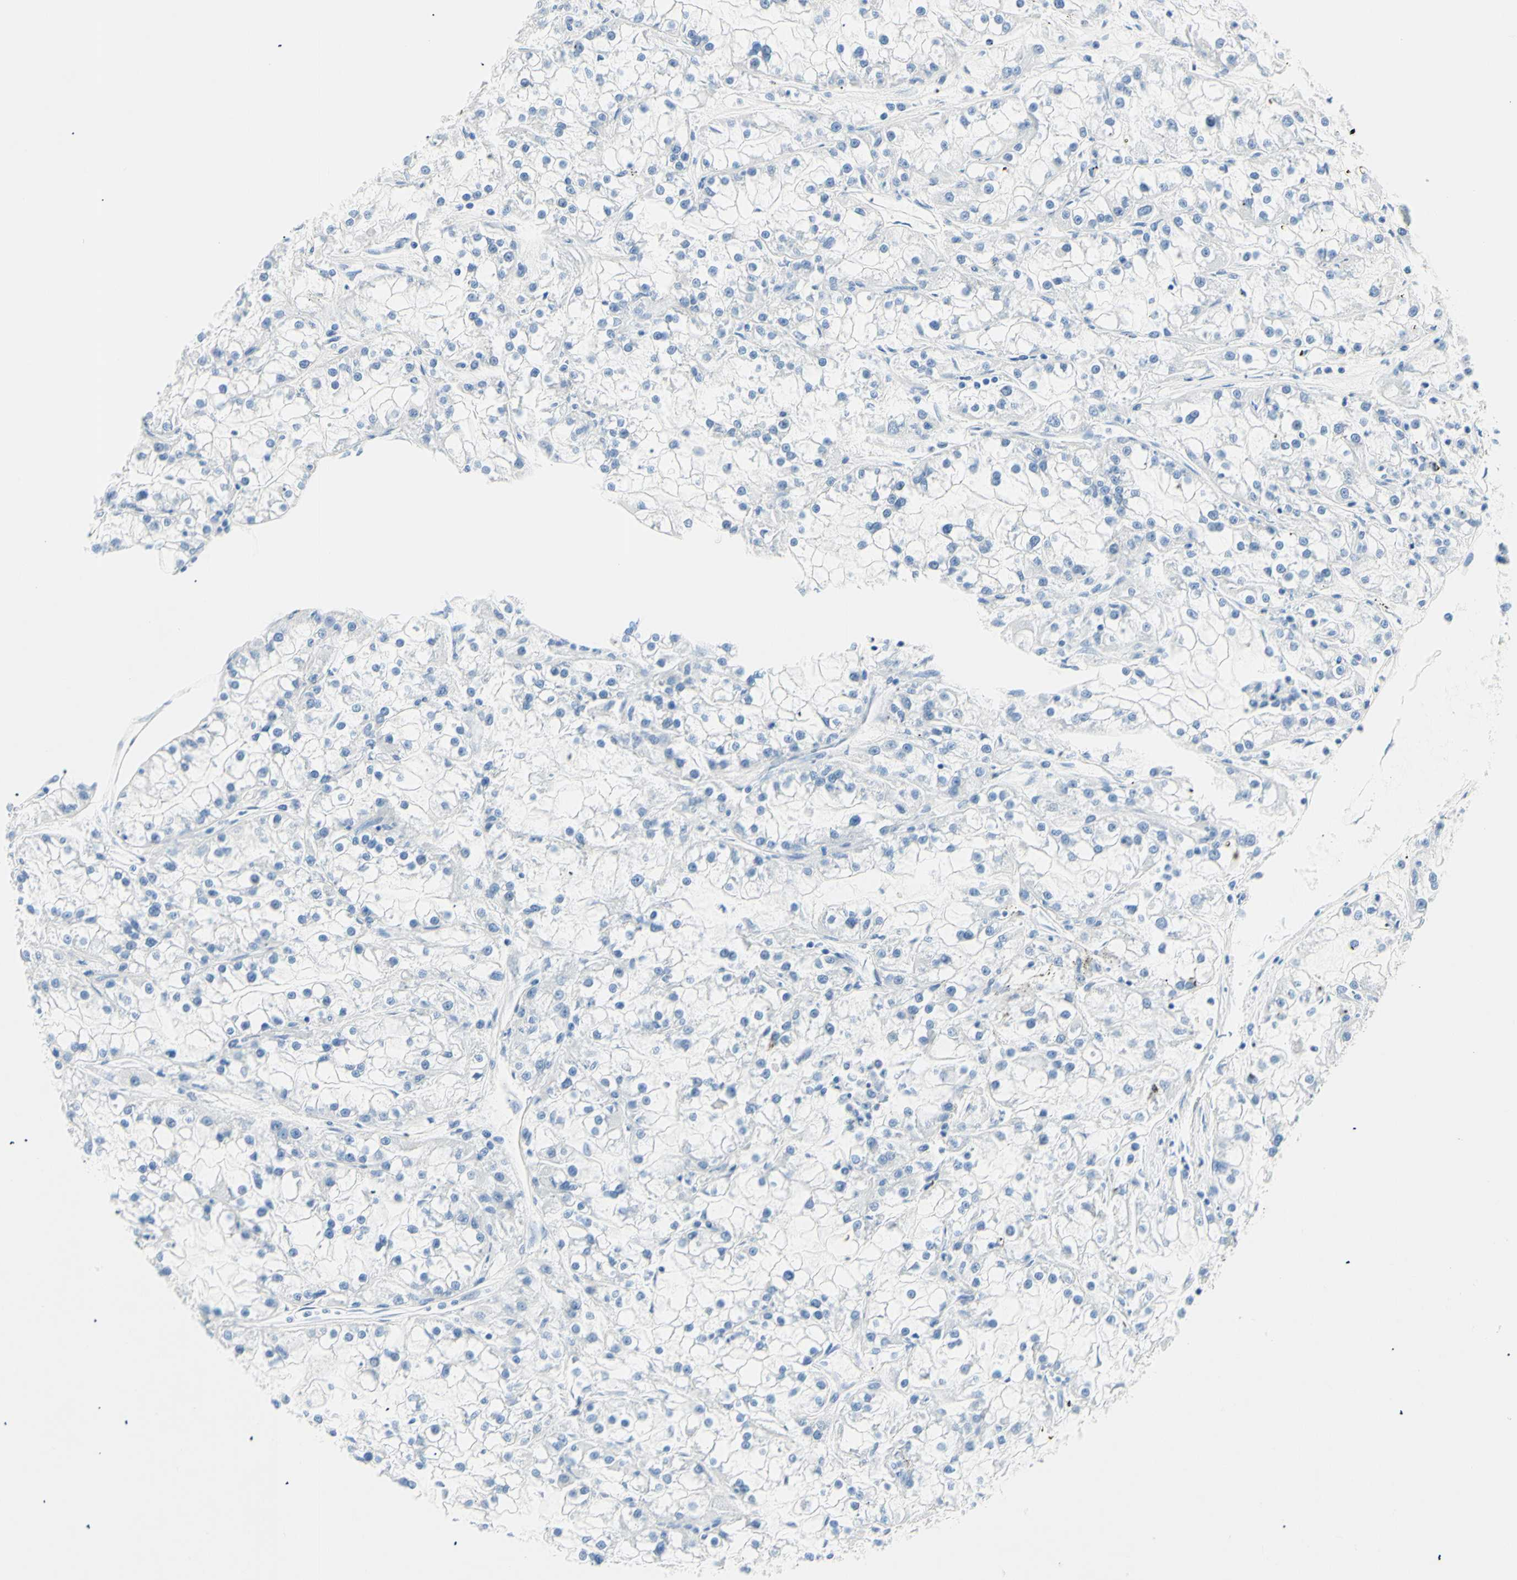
{"staining": {"intensity": "negative", "quantity": "none", "location": "none"}, "tissue": "renal cancer", "cell_type": "Tumor cells", "image_type": "cancer", "snomed": [{"axis": "morphology", "description": "Adenocarcinoma, NOS"}, {"axis": "topography", "description": "Kidney"}], "caption": "An immunohistochemistry (IHC) micrograph of renal cancer is shown. There is no staining in tumor cells of renal cancer.", "gene": "MYH2", "patient": {"sex": "female", "age": 52}}